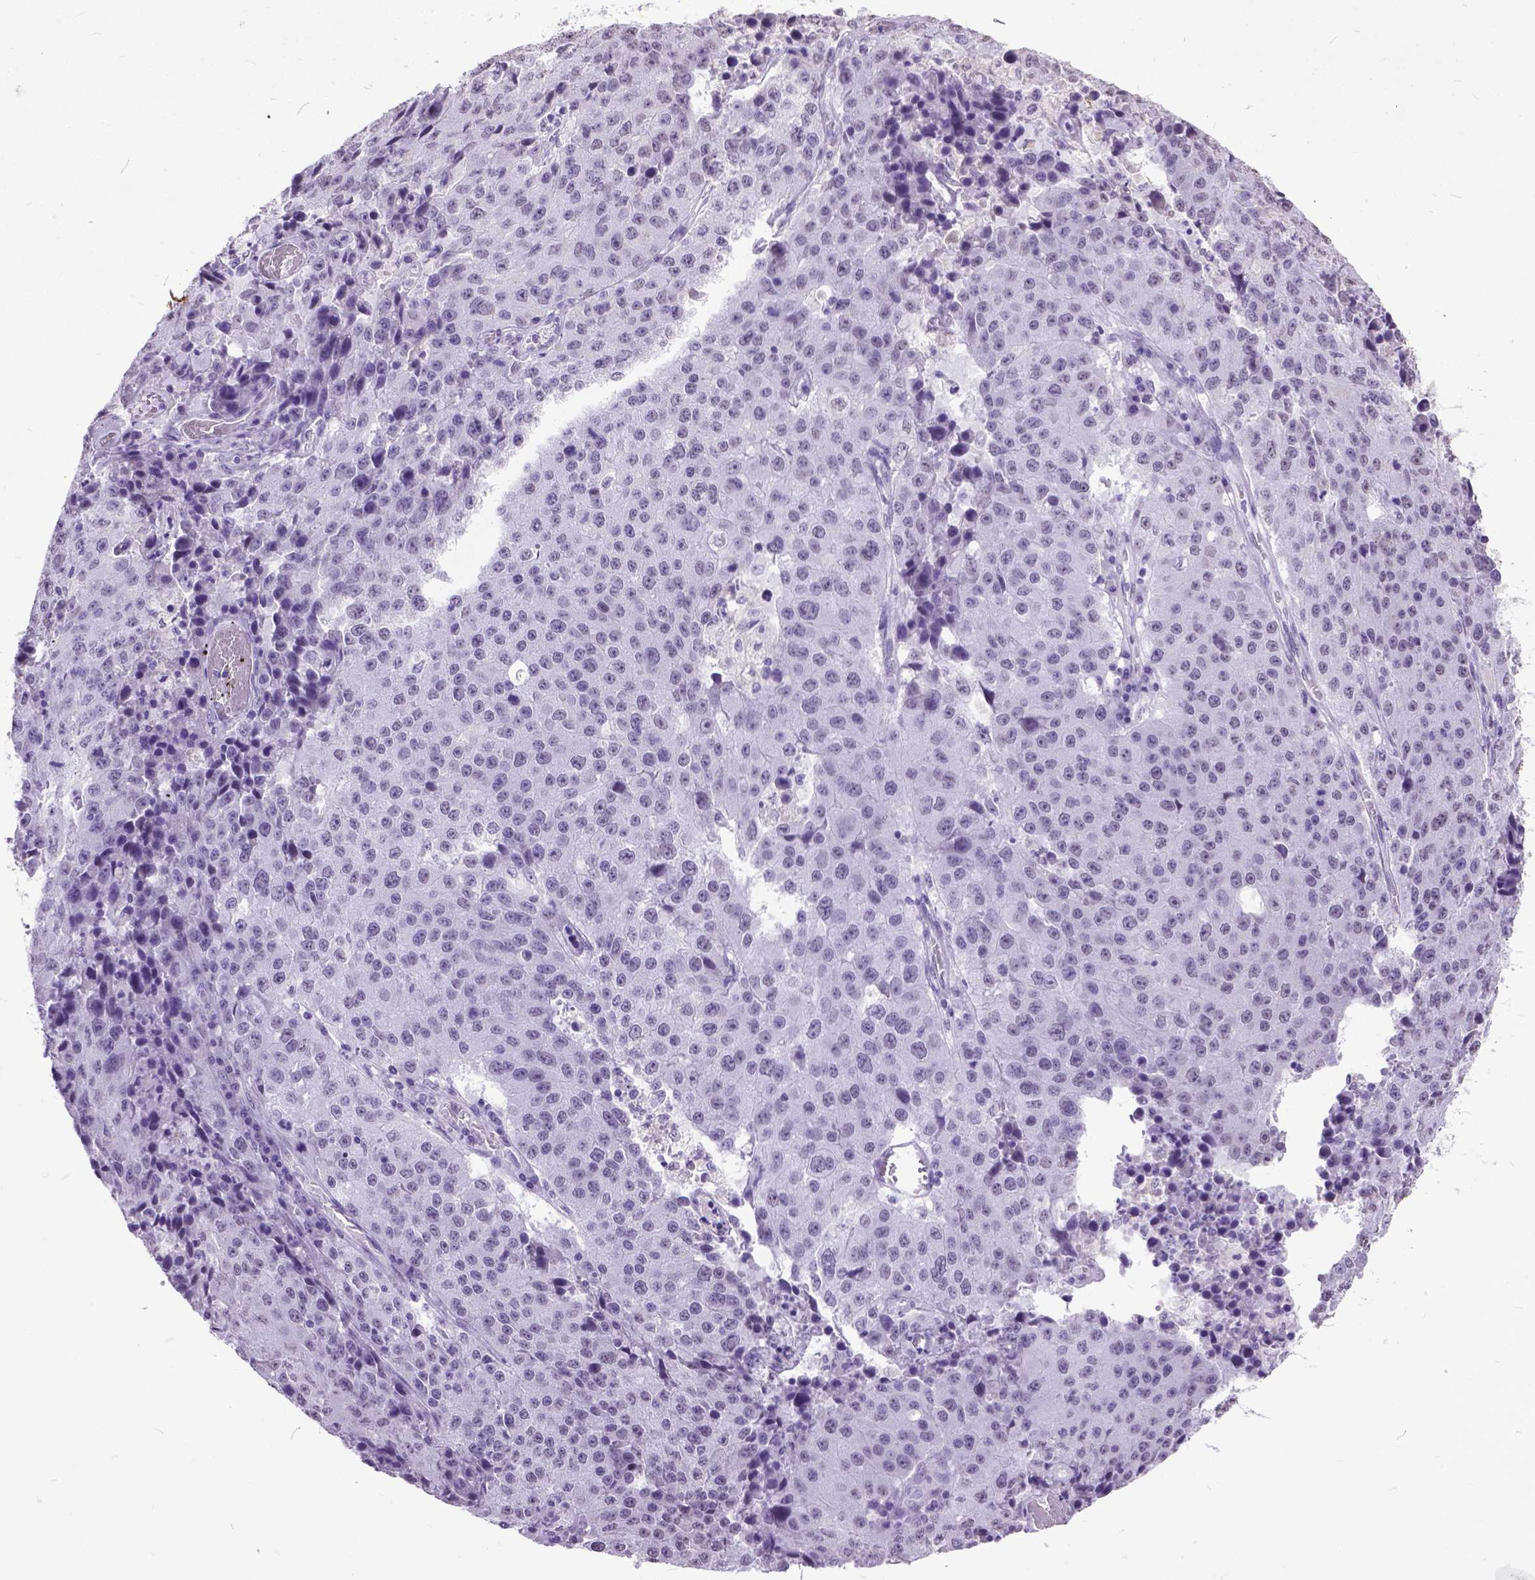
{"staining": {"intensity": "negative", "quantity": "none", "location": "none"}, "tissue": "stomach cancer", "cell_type": "Tumor cells", "image_type": "cancer", "snomed": [{"axis": "morphology", "description": "Adenocarcinoma, NOS"}, {"axis": "topography", "description": "Stomach"}], "caption": "Human stomach adenocarcinoma stained for a protein using immunohistochemistry (IHC) reveals no positivity in tumor cells.", "gene": "MARCHF10", "patient": {"sex": "male", "age": 71}}